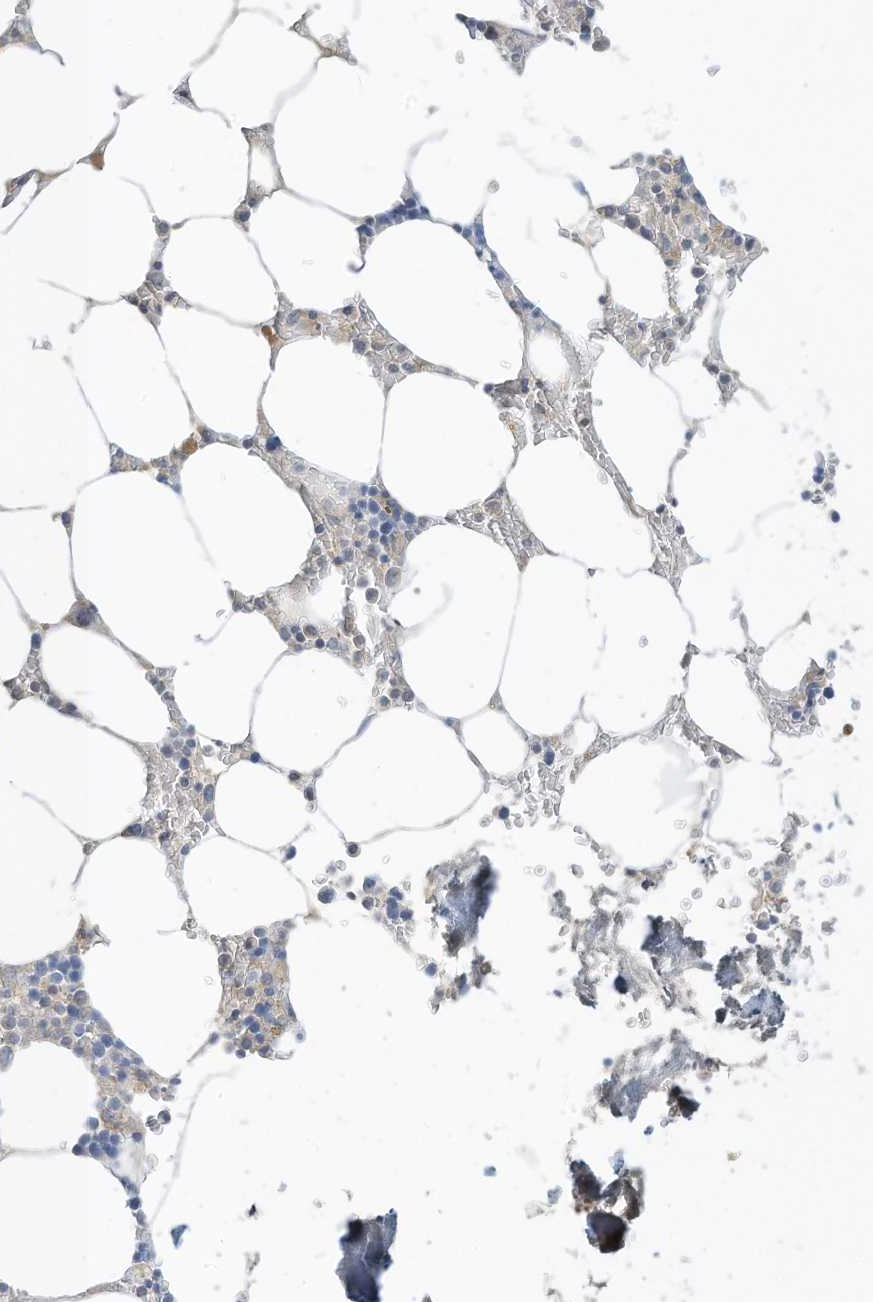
{"staining": {"intensity": "moderate", "quantity": "<25%", "location": "cytoplasmic/membranous"}, "tissue": "bone marrow", "cell_type": "Hematopoietic cells", "image_type": "normal", "snomed": [{"axis": "morphology", "description": "Normal tissue, NOS"}, {"axis": "topography", "description": "Bone marrow"}], "caption": "Immunohistochemical staining of normal human bone marrow demonstrates <25% levels of moderate cytoplasmic/membranous protein positivity in about <25% of hematopoietic cells.", "gene": "RASA2", "patient": {"sex": "male", "age": 70}}